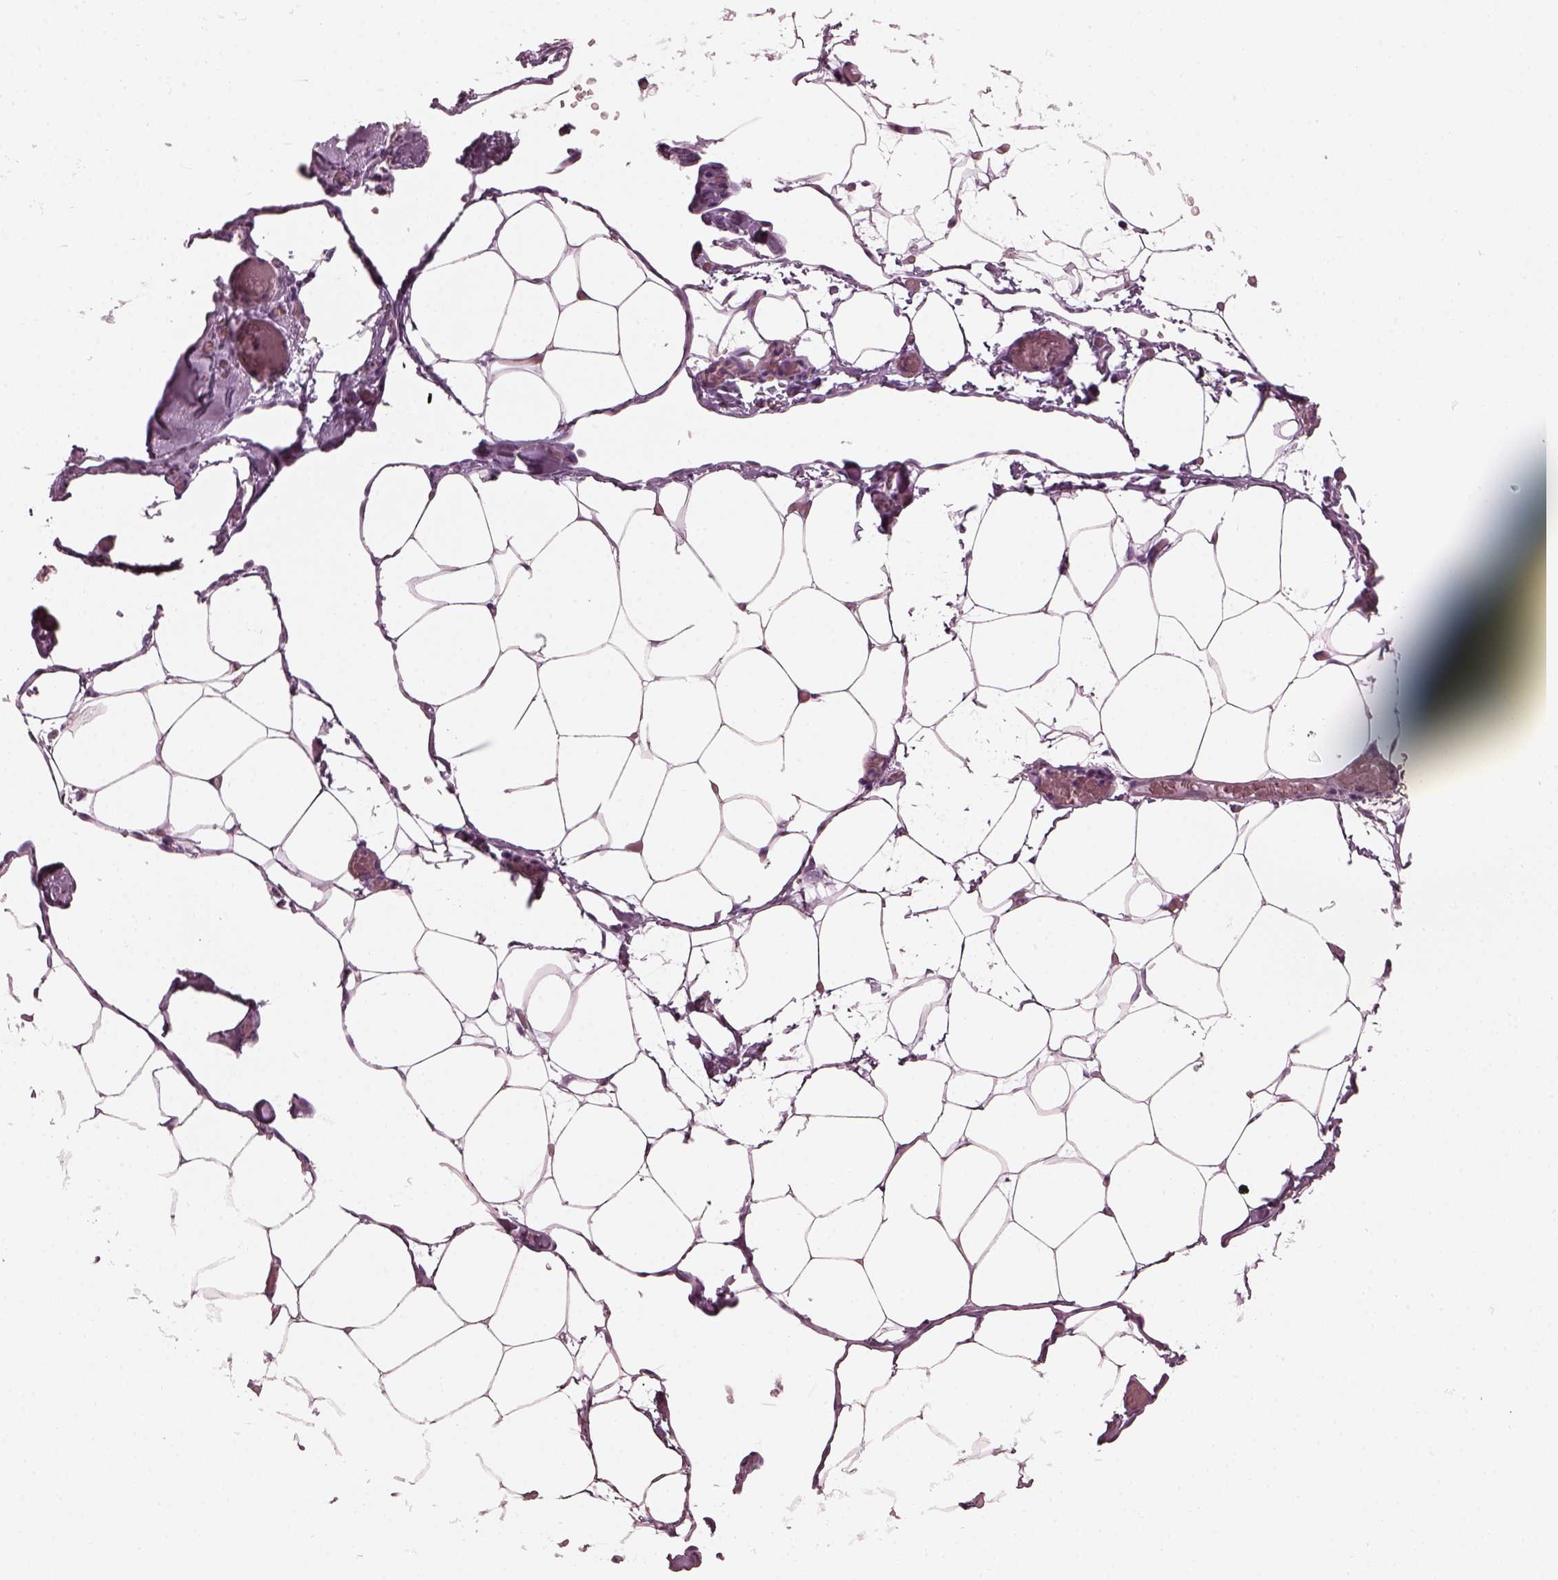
{"staining": {"intensity": "negative", "quantity": "none", "location": "none"}, "tissue": "adipose tissue", "cell_type": "Adipocytes", "image_type": "normal", "snomed": [{"axis": "morphology", "description": "Normal tissue, NOS"}, {"axis": "topography", "description": "Adipose tissue"}], "caption": "DAB immunohistochemical staining of benign adipose tissue displays no significant staining in adipocytes. (DAB (3,3'-diaminobenzidine) IHC with hematoxylin counter stain).", "gene": "RCVRN", "patient": {"sex": "male", "age": 57}}